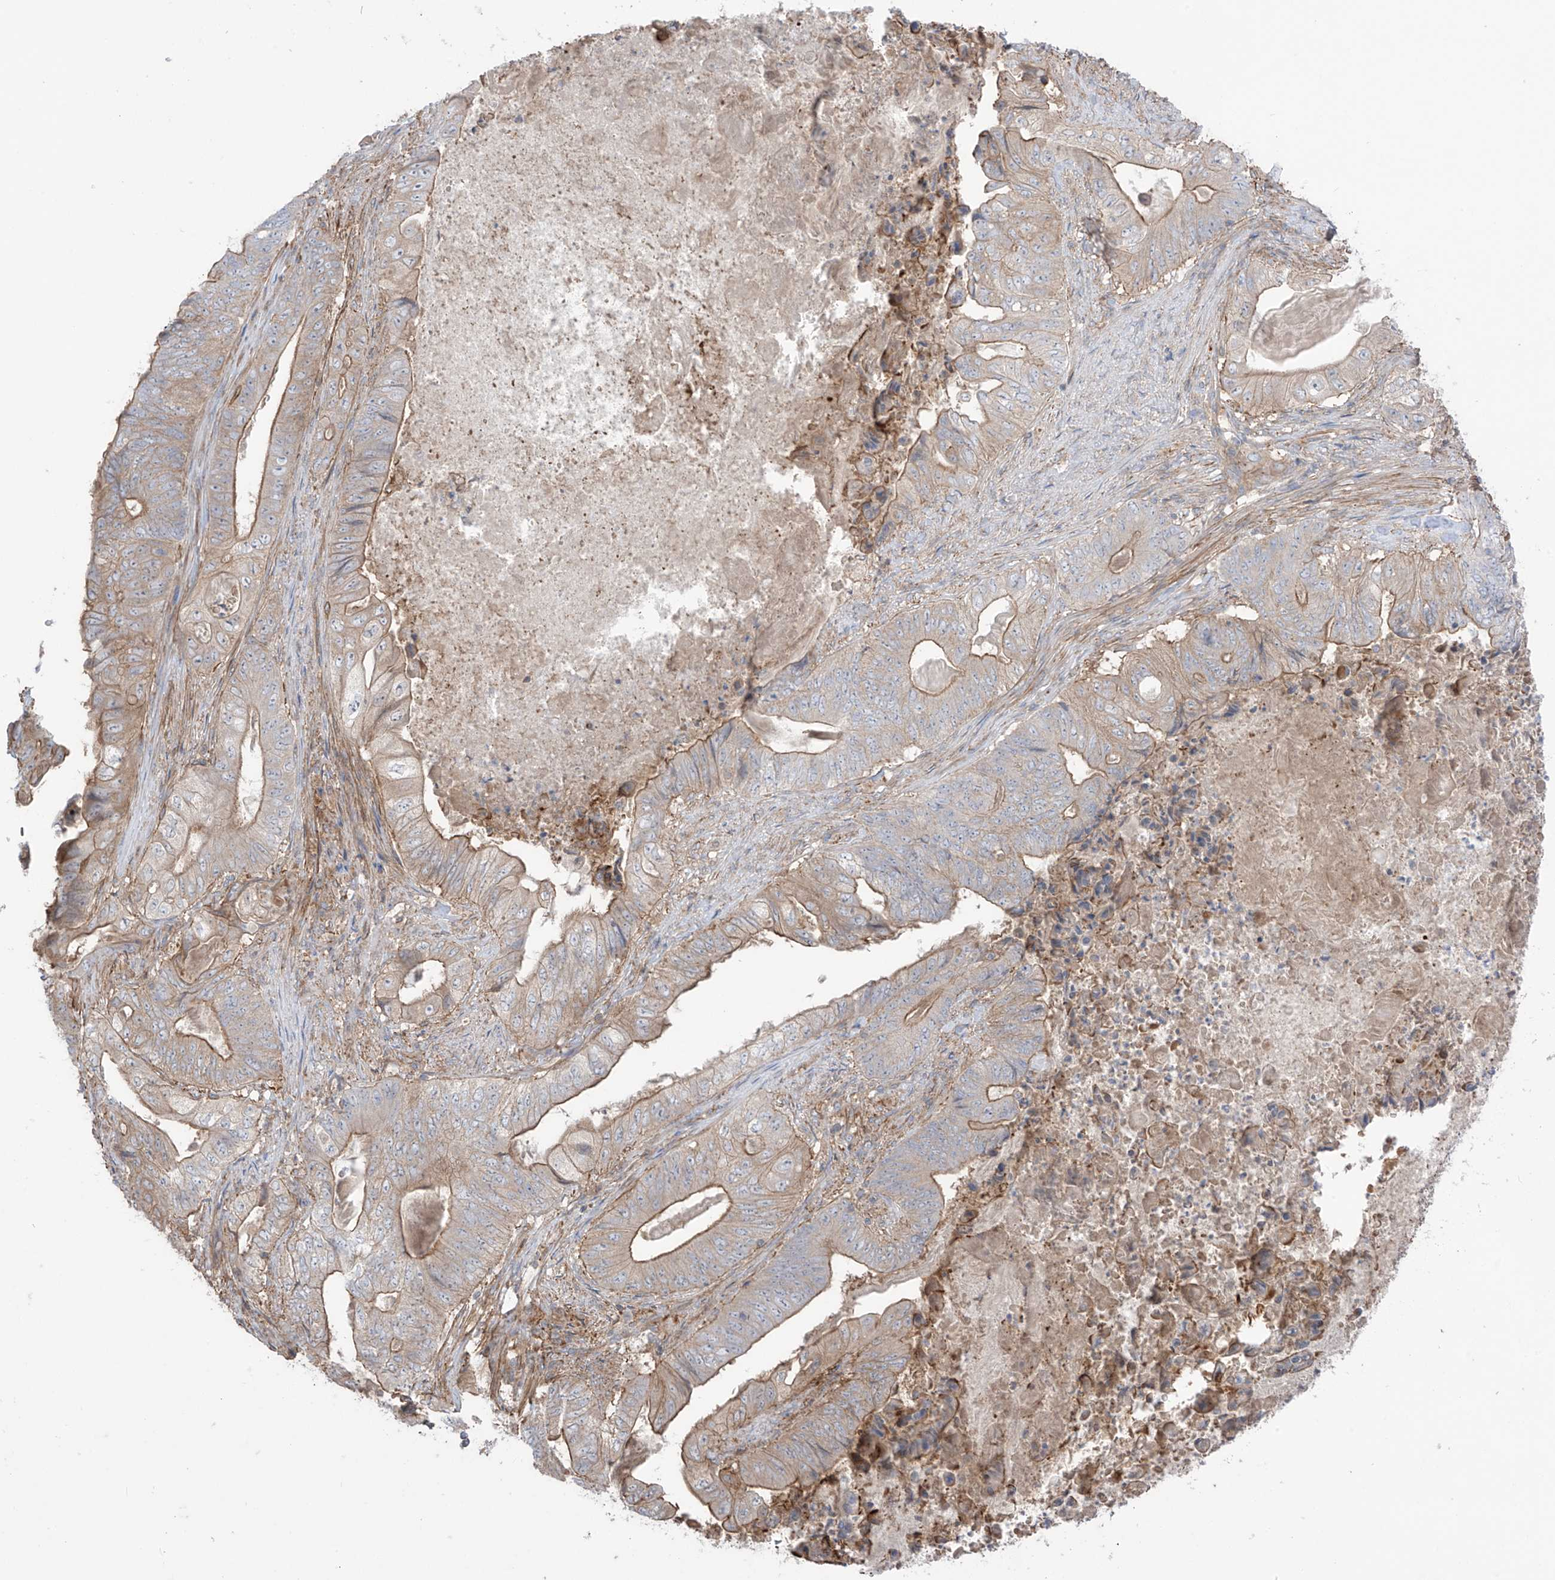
{"staining": {"intensity": "weak", "quantity": "25%-75%", "location": "cytoplasmic/membranous"}, "tissue": "stomach cancer", "cell_type": "Tumor cells", "image_type": "cancer", "snomed": [{"axis": "morphology", "description": "Adenocarcinoma, NOS"}, {"axis": "topography", "description": "Stomach"}], "caption": "Immunohistochemical staining of stomach cancer displays low levels of weak cytoplasmic/membranous protein staining in approximately 25%-75% of tumor cells.", "gene": "TRMU", "patient": {"sex": "female", "age": 73}}